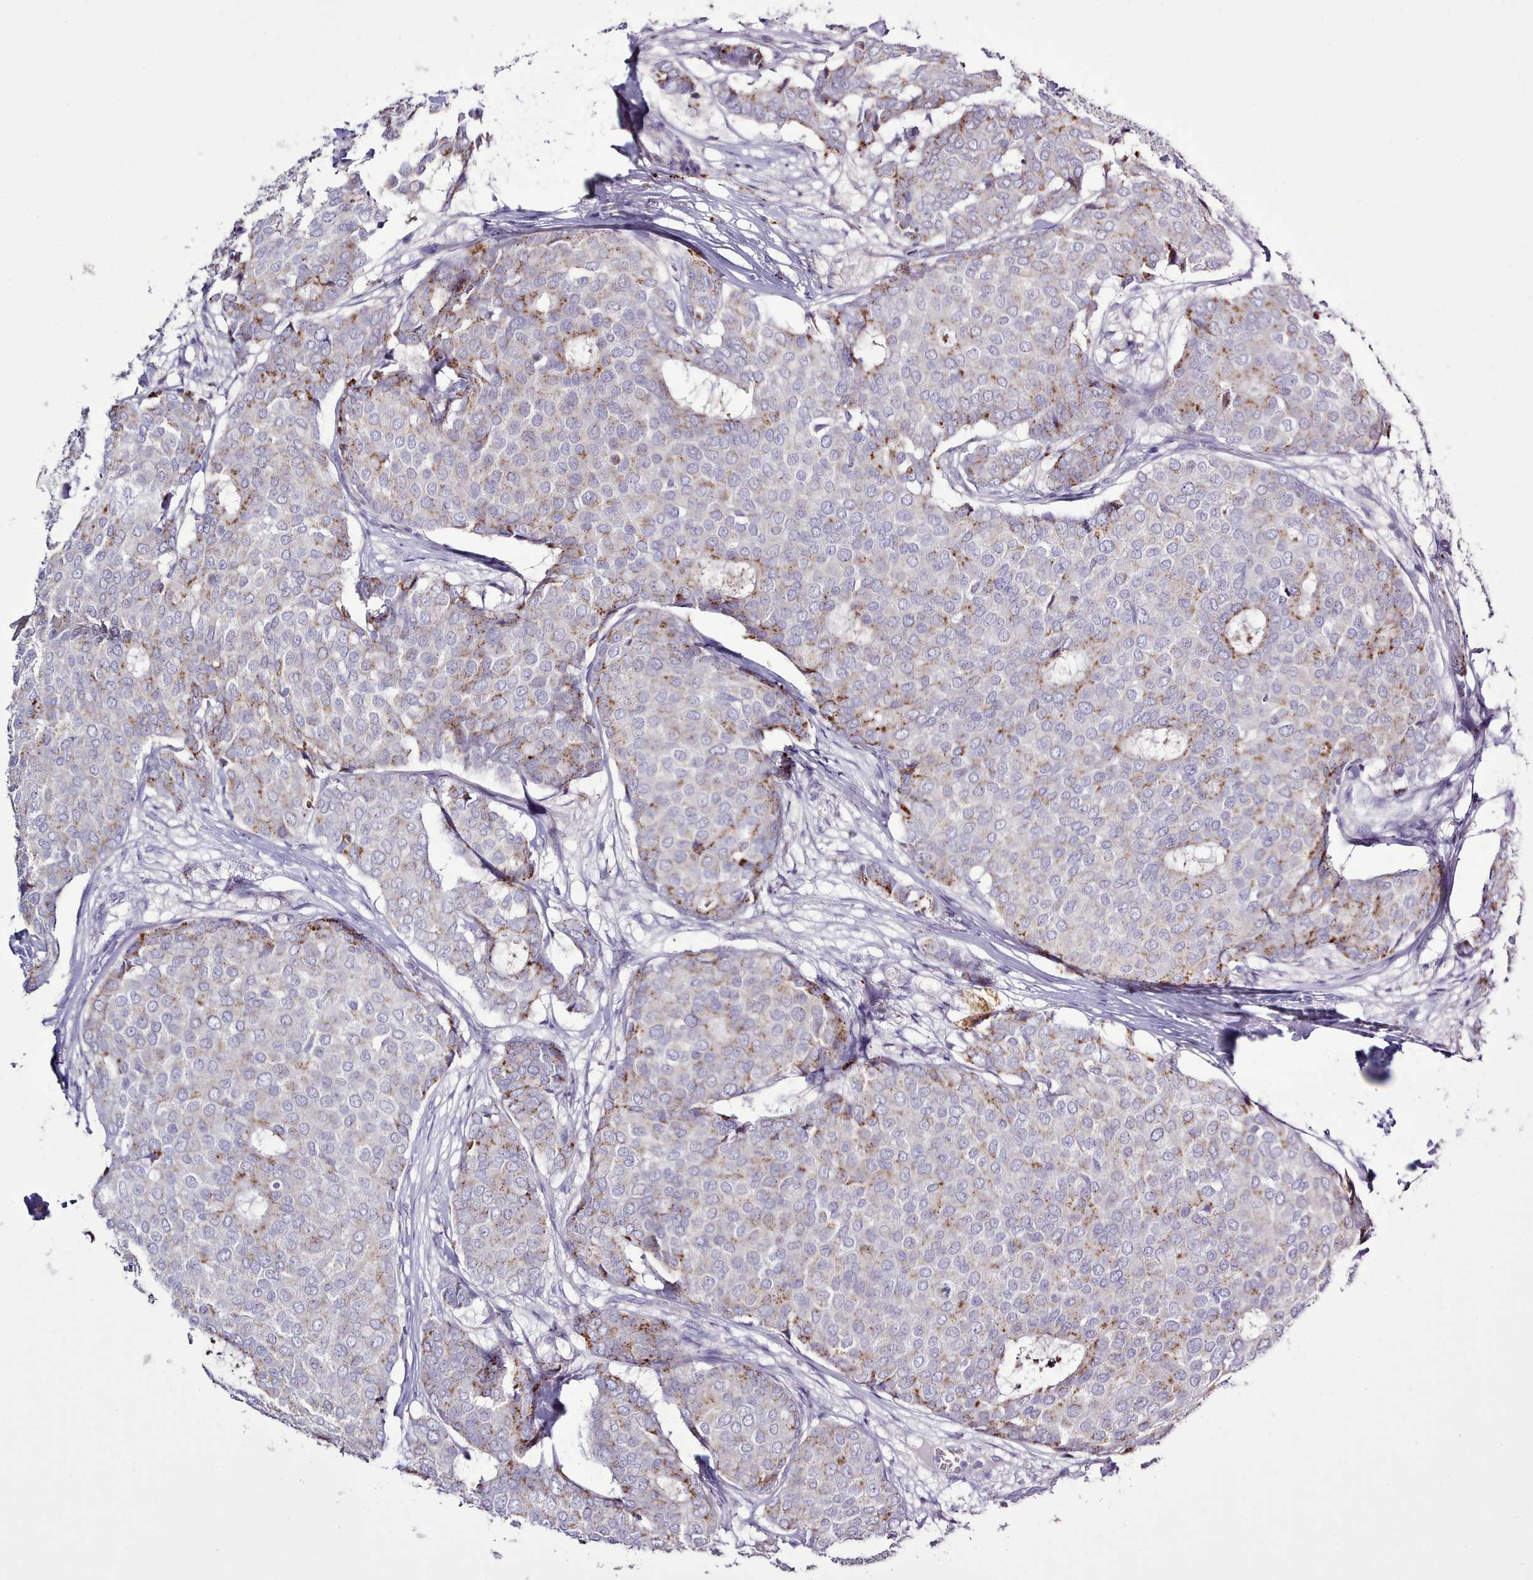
{"staining": {"intensity": "moderate", "quantity": "25%-75%", "location": "cytoplasmic/membranous"}, "tissue": "breast cancer", "cell_type": "Tumor cells", "image_type": "cancer", "snomed": [{"axis": "morphology", "description": "Duct carcinoma"}, {"axis": "topography", "description": "Breast"}], "caption": "An image of breast cancer (invasive ductal carcinoma) stained for a protein exhibits moderate cytoplasmic/membranous brown staining in tumor cells. (DAB (3,3'-diaminobenzidine) IHC, brown staining for protein, blue staining for nuclei).", "gene": "SRD5A1", "patient": {"sex": "female", "age": 75}}